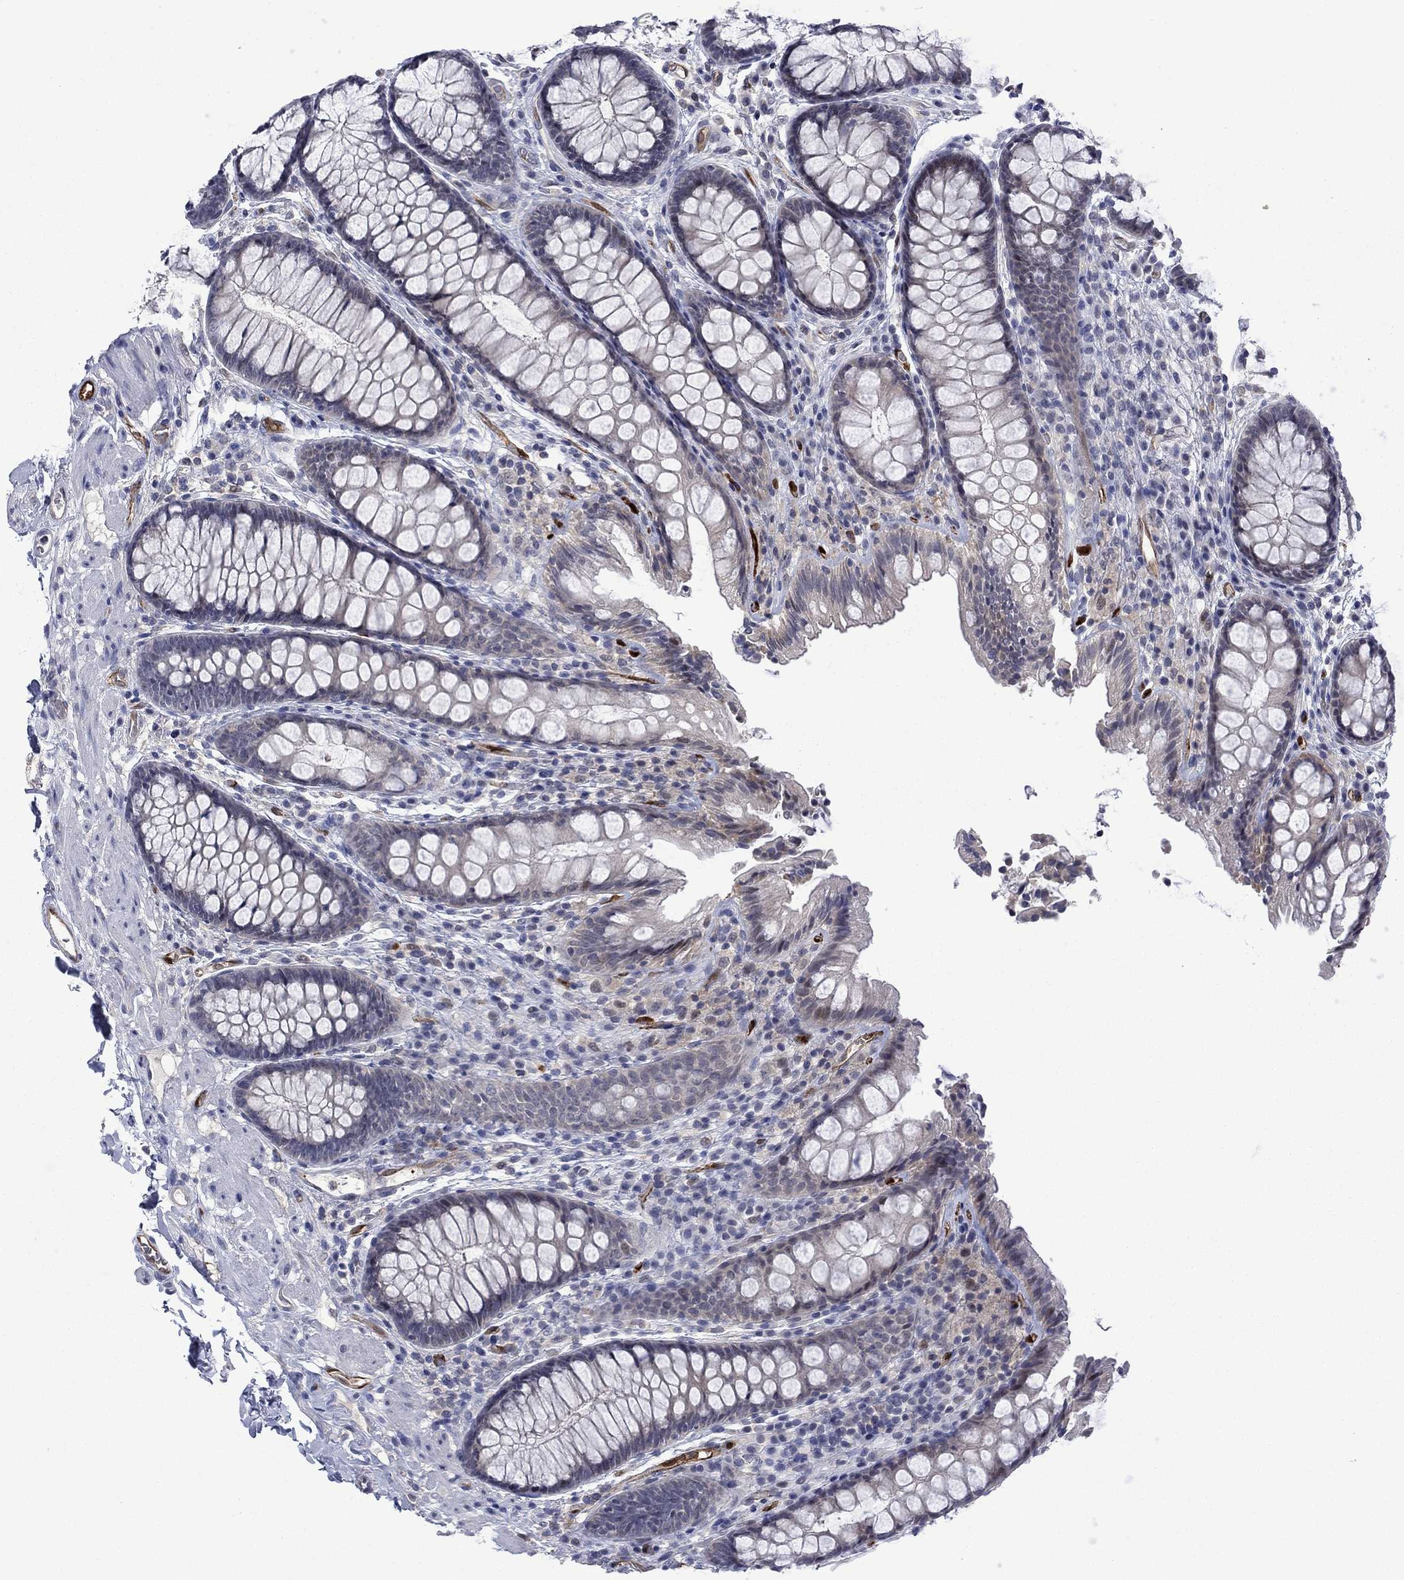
{"staining": {"intensity": "negative", "quantity": "none", "location": "none"}, "tissue": "colon", "cell_type": "Endothelial cells", "image_type": "normal", "snomed": [{"axis": "morphology", "description": "Normal tissue, NOS"}, {"axis": "topography", "description": "Colon"}], "caption": "Colon was stained to show a protein in brown. There is no significant staining in endothelial cells. The staining is performed using DAB (3,3'-diaminobenzidine) brown chromogen with nuclei counter-stained in using hematoxylin.", "gene": "AGL", "patient": {"sex": "female", "age": 86}}